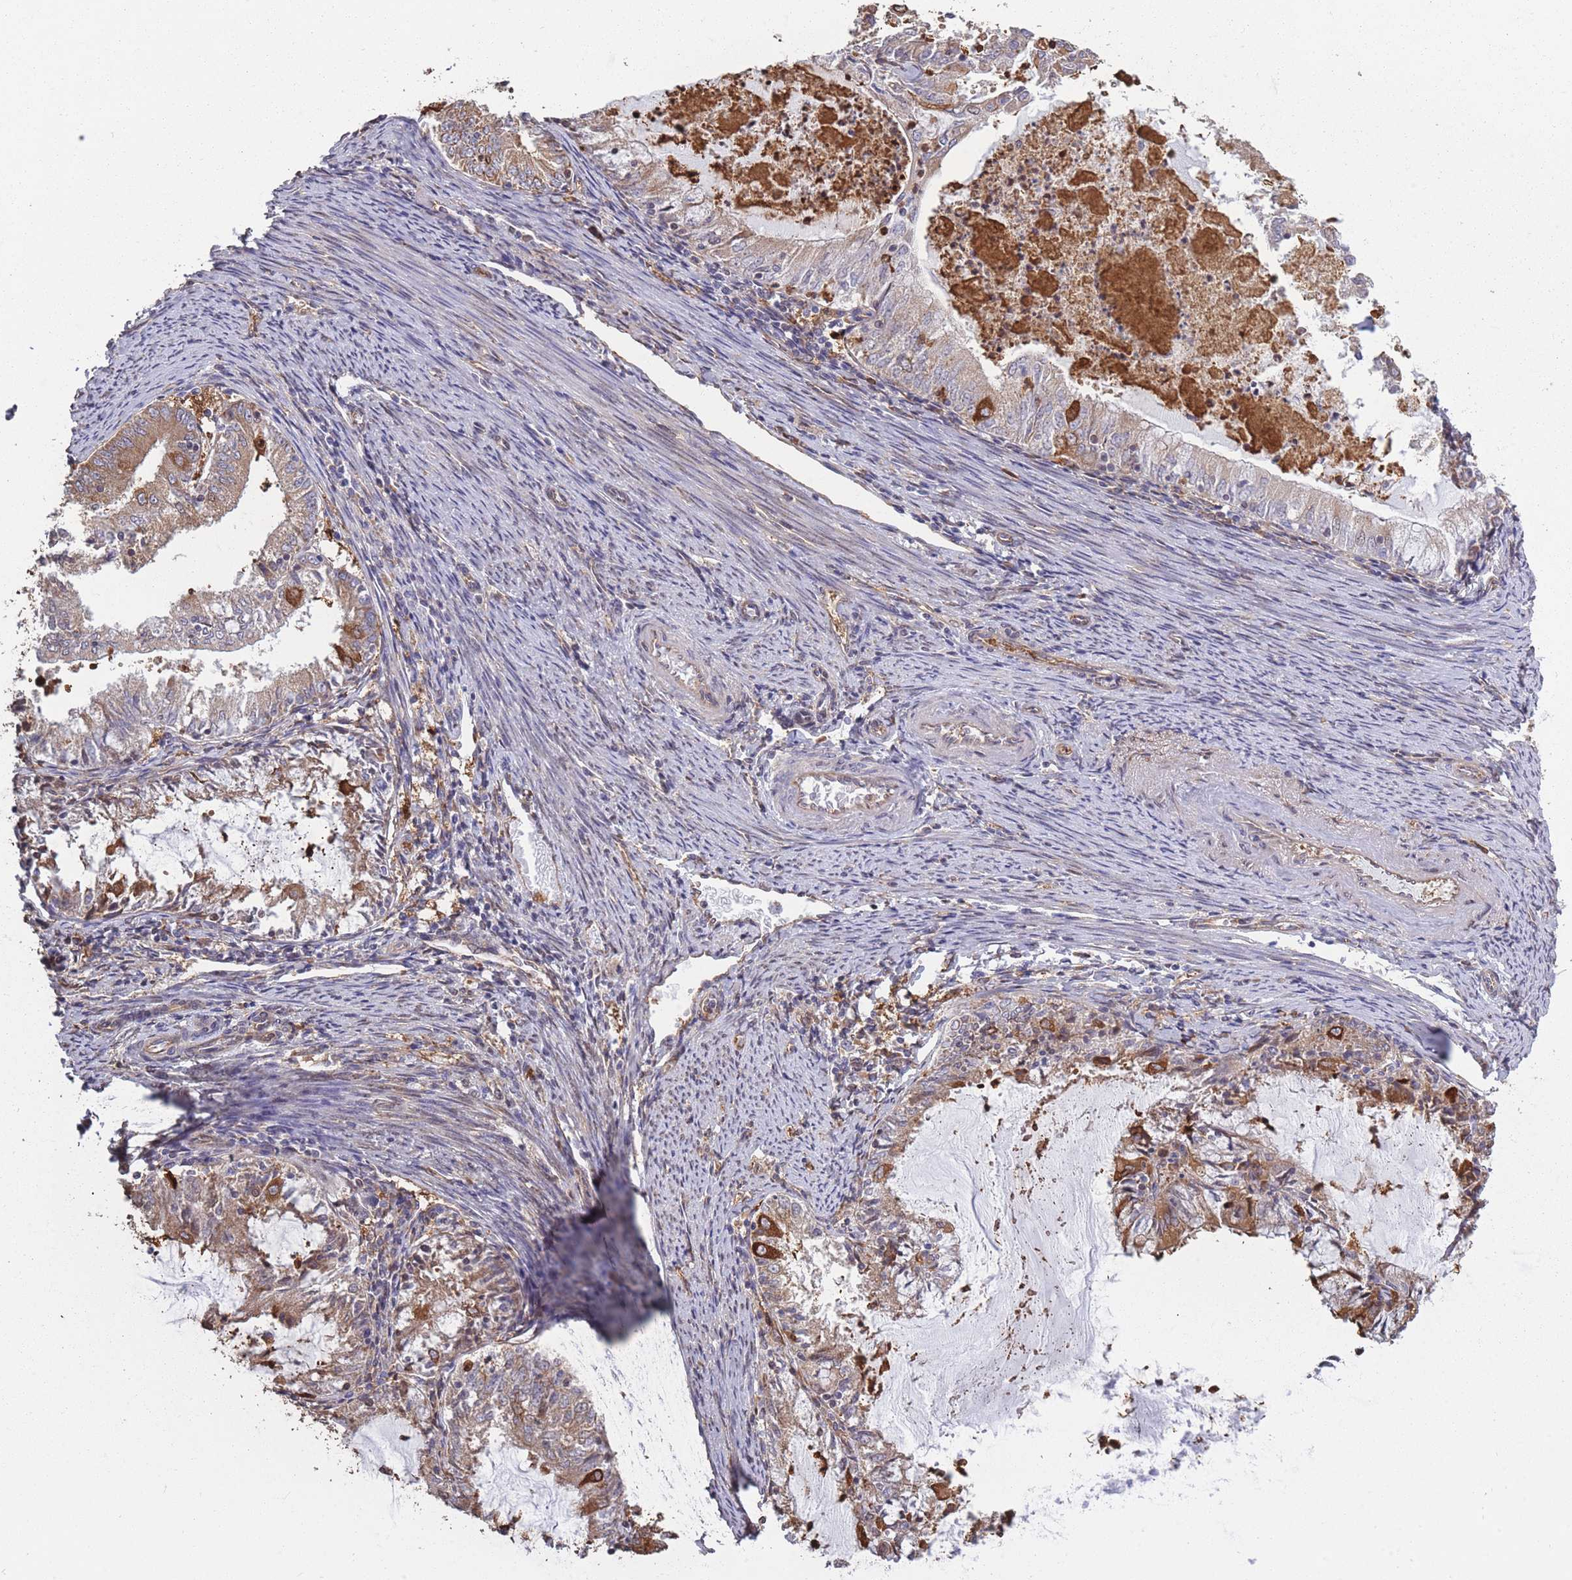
{"staining": {"intensity": "moderate", "quantity": "25%-75%", "location": "cytoplasmic/membranous"}, "tissue": "endometrial cancer", "cell_type": "Tumor cells", "image_type": "cancer", "snomed": [{"axis": "morphology", "description": "Adenocarcinoma, NOS"}, {"axis": "topography", "description": "Endometrium"}], "caption": "Endometrial cancer was stained to show a protein in brown. There is medium levels of moderate cytoplasmic/membranous staining in approximately 25%-75% of tumor cells.", "gene": "ARL13B", "patient": {"sex": "female", "age": 57}}